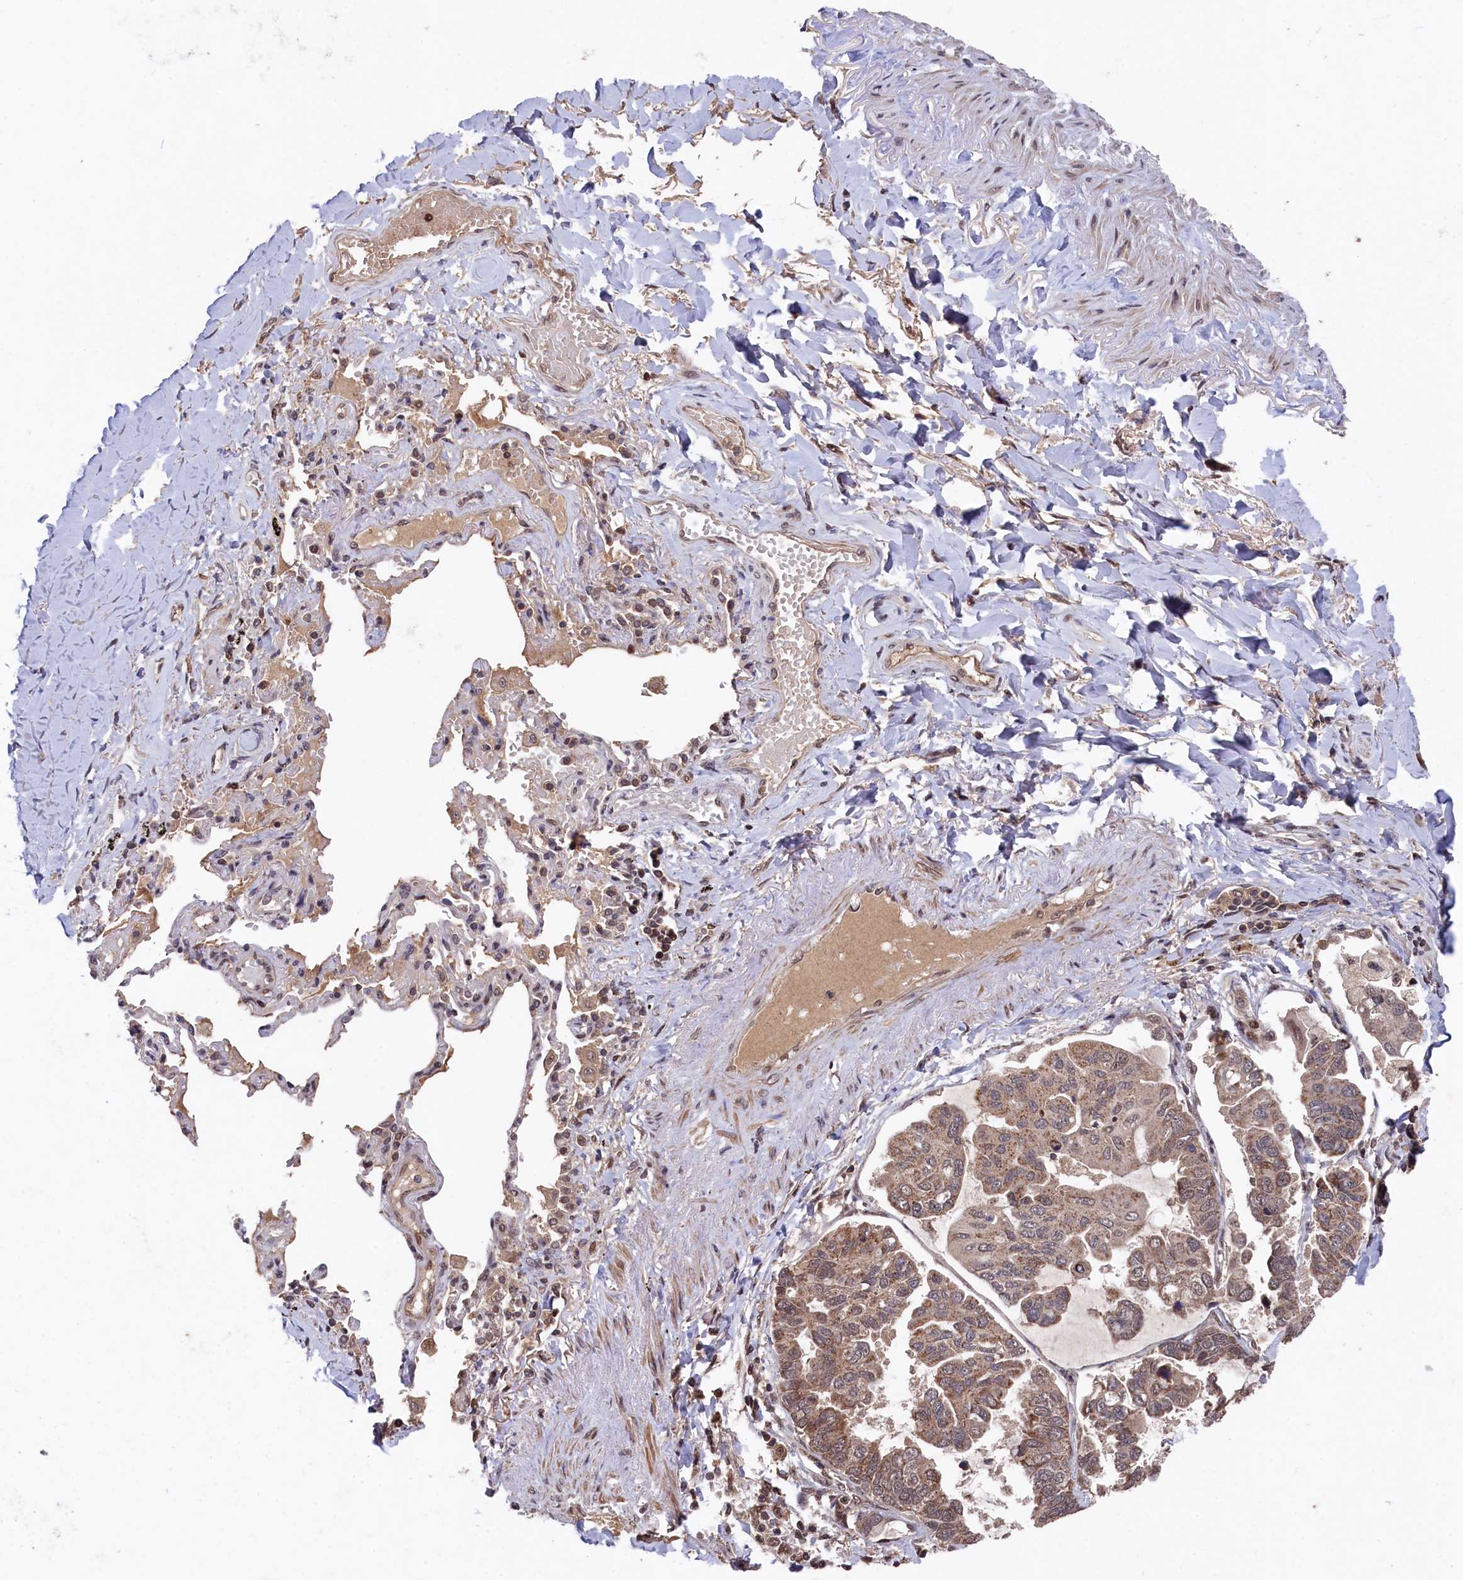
{"staining": {"intensity": "moderate", "quantity": ">75%", "location": "cytoplasmic/membranous"}, "tissue": "lung cancer", "cell_type": "Tumor cells", "image_type": "cancer", "snomed": [{"axis": "morphology", "description": "Adenocarcinoma, NOS"}, {"axis": "topography", "description": "Lung"}], "caption": "An immunohistochemistry histopathology image of tumor tissue is shown. Protein staining in brown highlights moderate cytoplasmic/membranous positivity in adenocarcinoma (lung) within tumor cells.", "gene": "CLPX", "patient": {"sex": "male", "age": 64}}